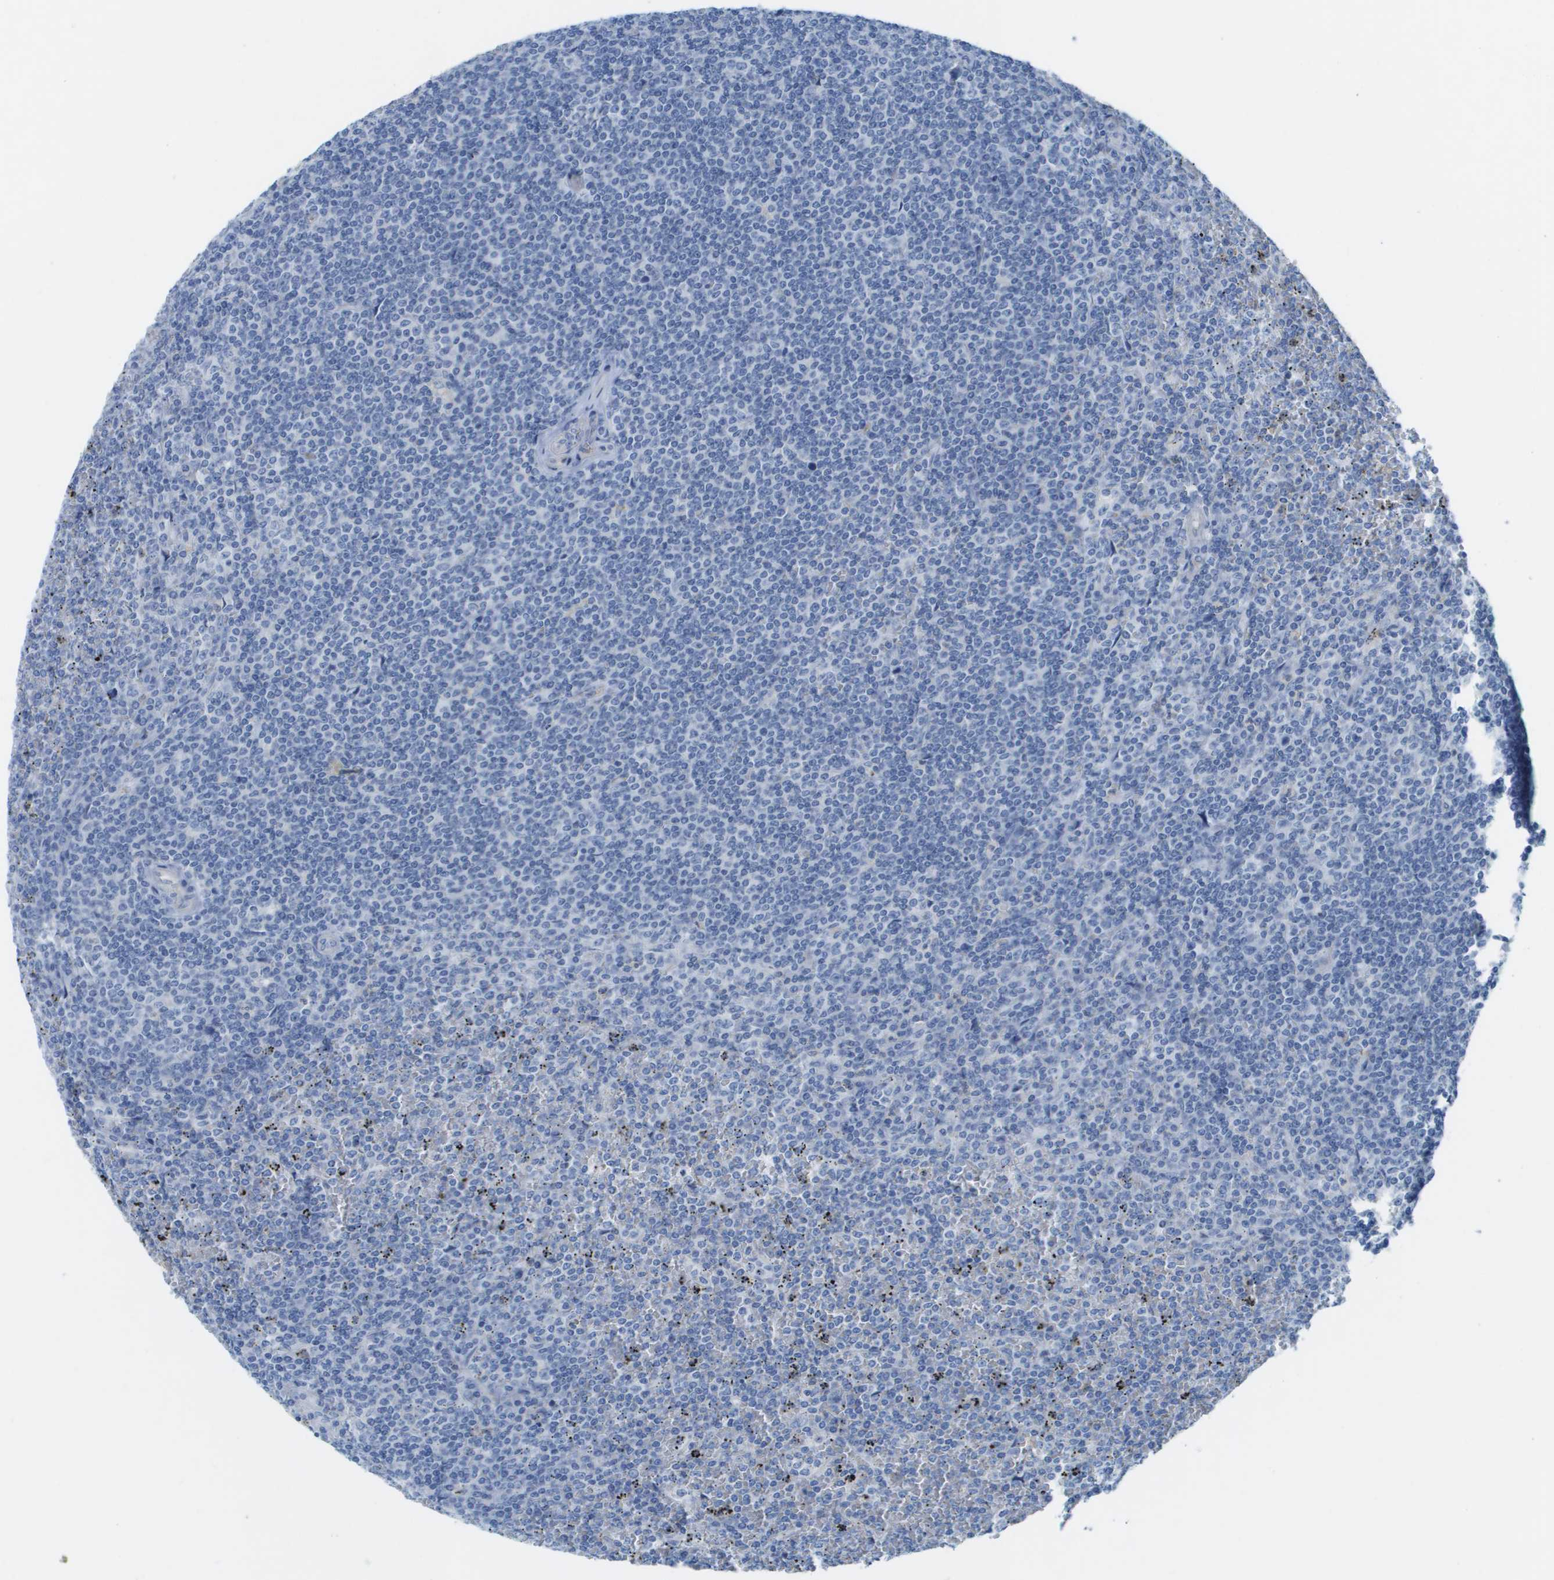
{"staining": {"intensity": "negative", "quantity": "none", "location": "none"}, "tissue": "lymphoma", "cell_type": "Tumor cells", "image_type": "cancer", "snomed": [{"axis": "morphology", "description": "Malignant lymphoma, non-Hodgkin's type, Low grade"}, {"axis": "topography", "description": "Spleen"}], "caption": "This is an IHC histopathology image of human lymphoma. There is no expression in tumor cells.", "gene": "CD46", "patient": {"sex": "female", "age": 19}}